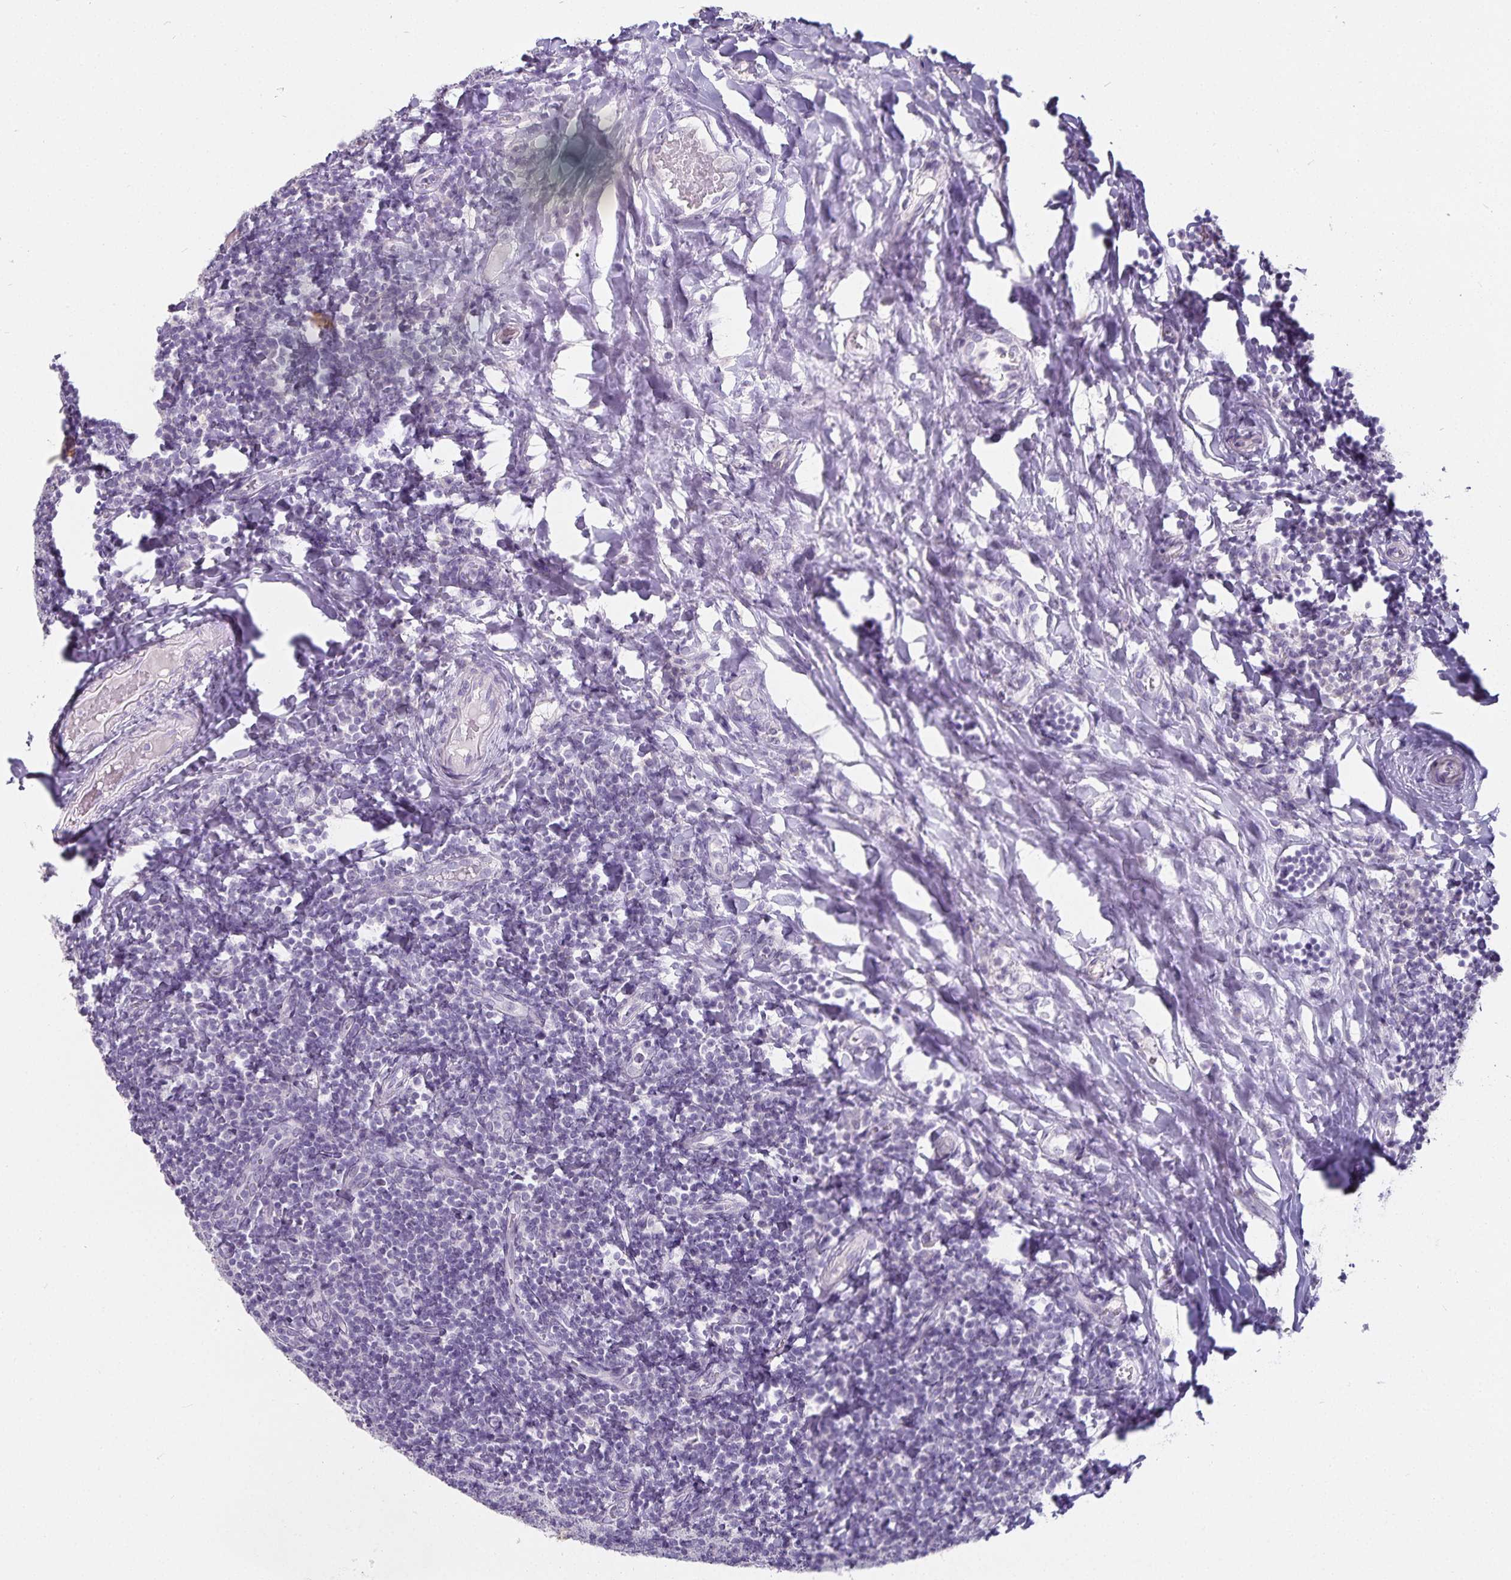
{"staining": {"intensity": "negative", "quantity": "none", "location": "none"}, "tissue": "tonsil", "cell_type": "Germinal center cells", "image_type": "normal", "snomed": [{"axis": "morphology", "description": "Normal tissue, NOS"}, {"axis": "topography", "description": "Tonsil"}], "caption": "Tonsil was stained to show a protein in brown. There is no significant positivity in germinal center cells. (IHC, brightfield microscopy, high magnification).", "gene": "CA12", "patient": {"sex": "female", "age": 10}}